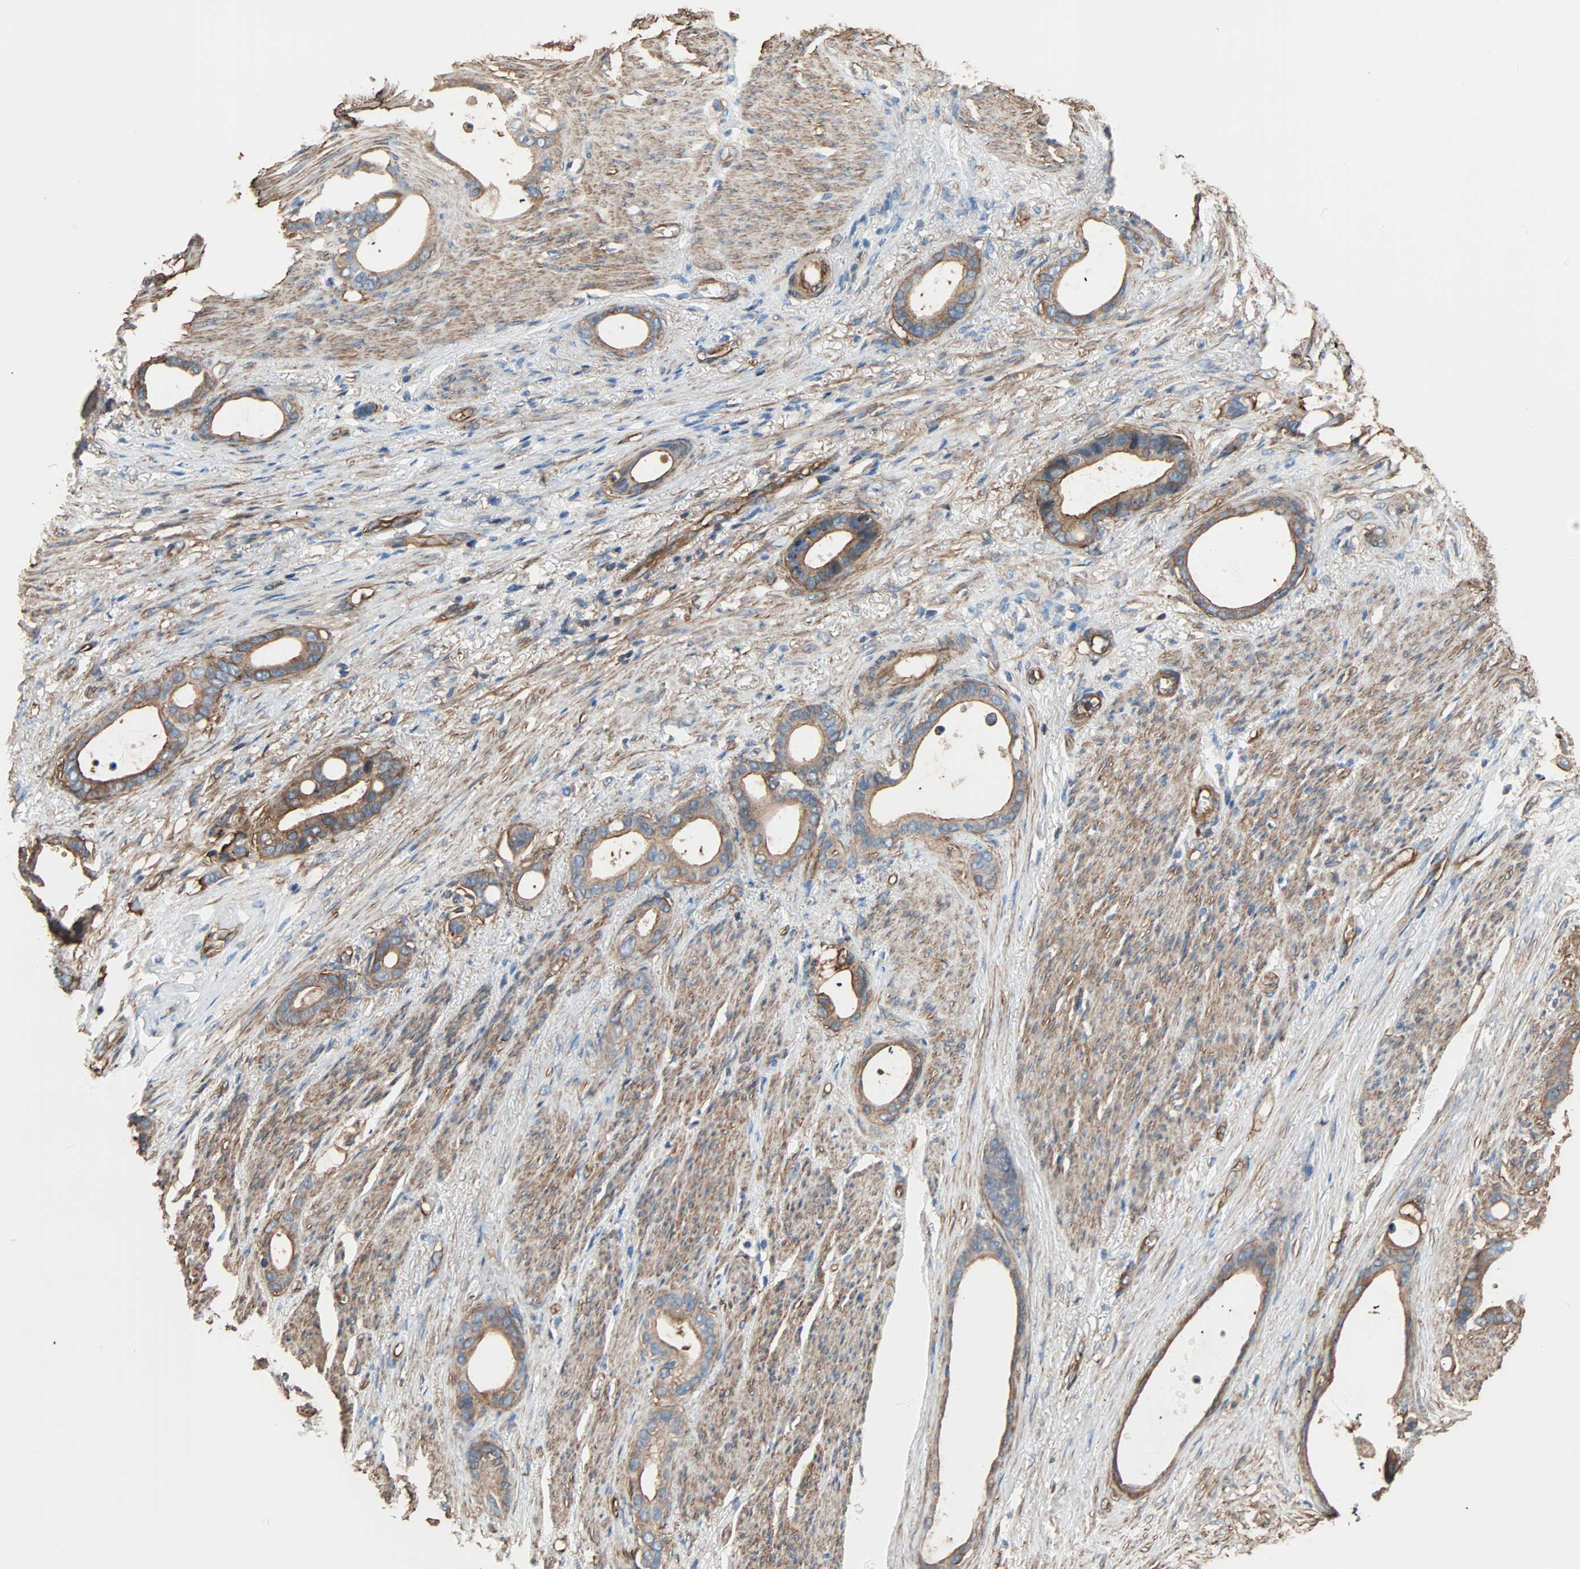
{"staining": {"intensity": "moderate", "quantity": ">75%", "location": "cytoplasmic/membranous"}, "tissue": "stomach cancer", "cell_type": "Tumor cells", "image_type": "cancer", "snomed": [{"axis": "morphology", "description": "Adenocarcinoma, NOS"}, {"axis": "topography", "description": "Stomach"}], "caption": "Immunohistochemical staining of stomach cancer (adenocarcinoma) exhibits moderate cytoplasmic/membranous protein staining in approximately >75% of tumor cells.", "gene": "GALNT10", "patient": {"sex": "female", "age": 75}}